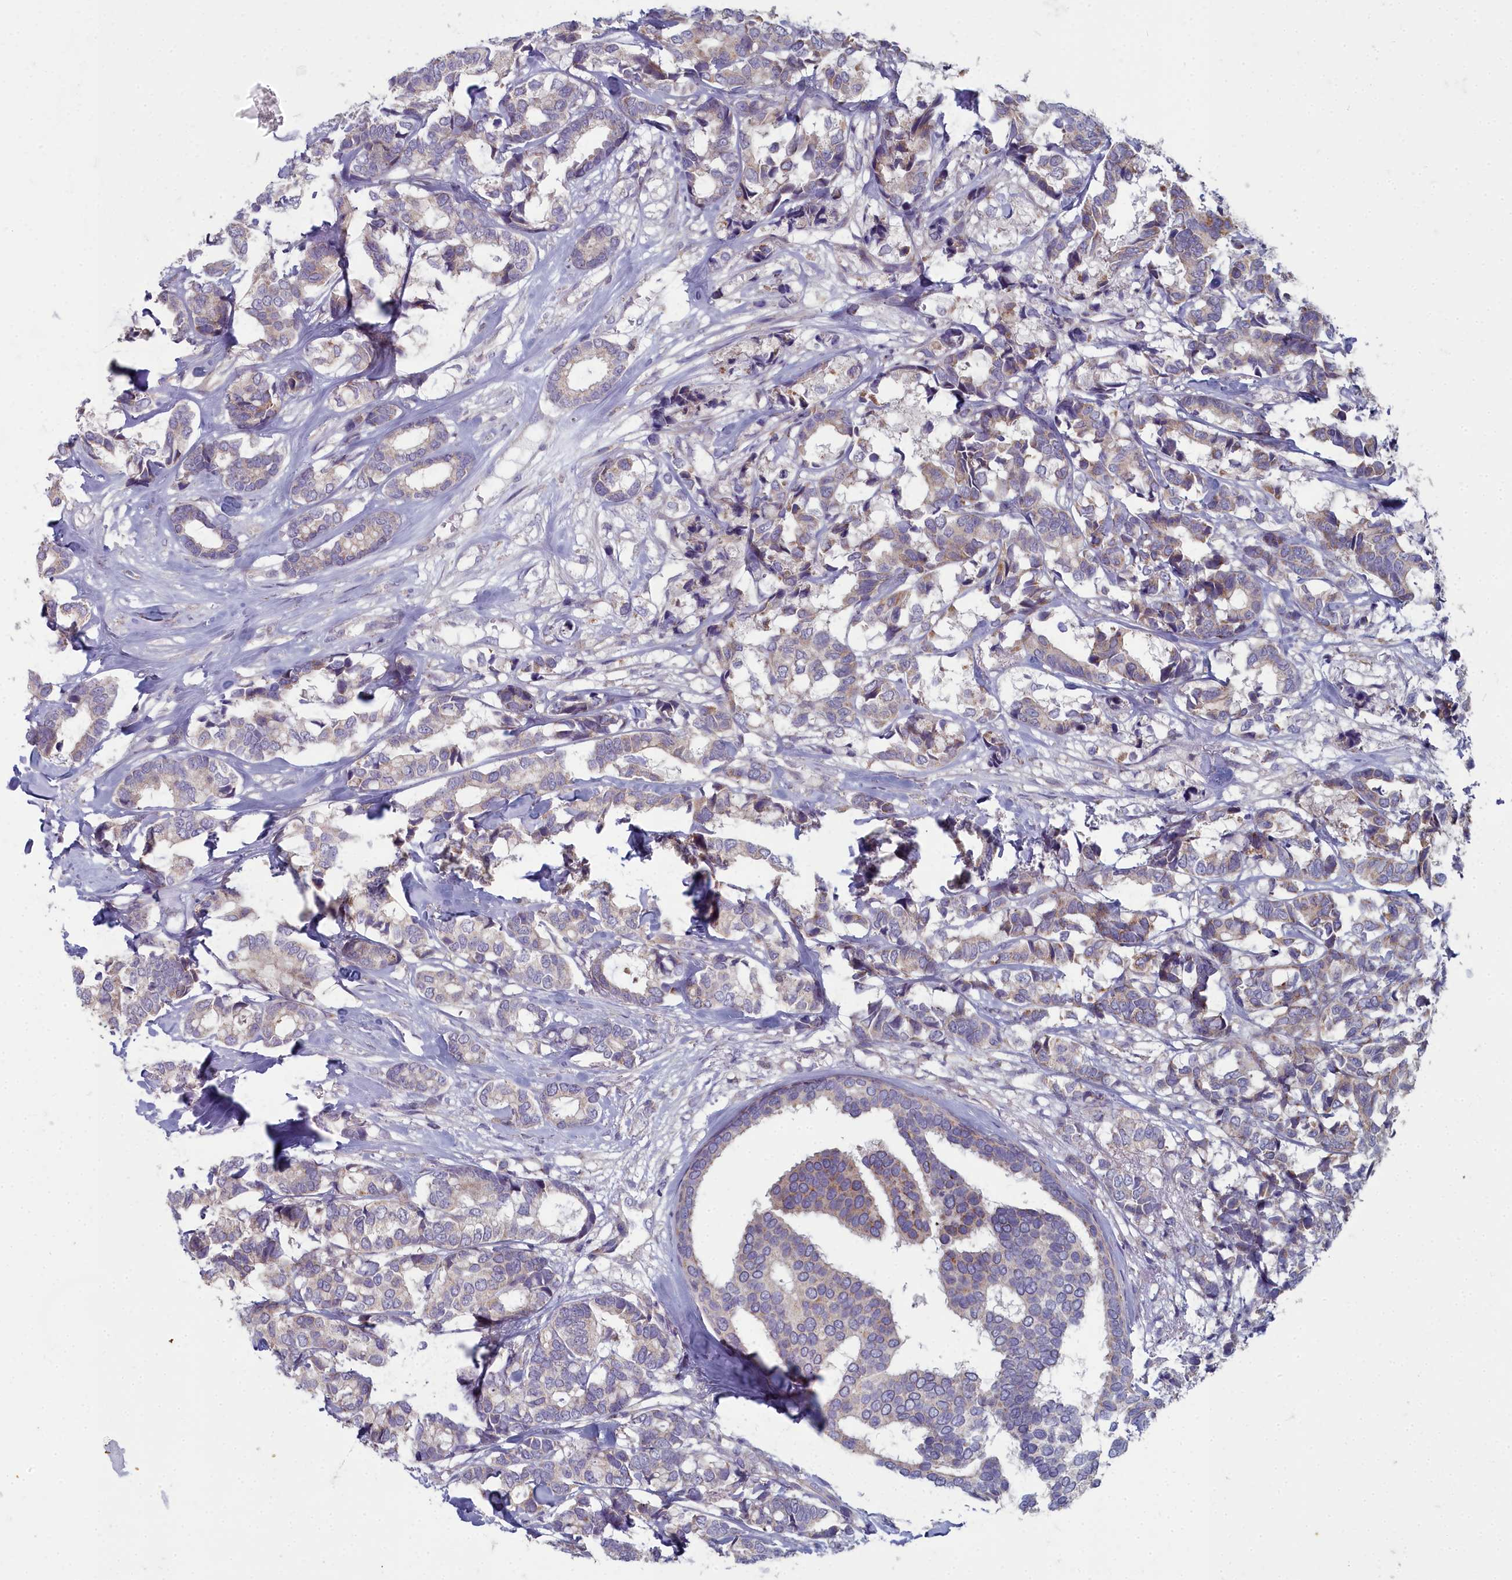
{"staining": {"intensity": "weak", "quantity": "<25%", "location": "cytoplasmic/membranous"}, "tissue": "breast cancer", "cell_type": "Tumor cells", "image_type": "cancer", "snomed": [{"axis": "morphology", "description": "Normal tissue, NOS"}, {"axis": "morphology", "description": "Duct carcinoma"}, {"axis": "topography", "description": "Breast"}], "caption": "A photomicrograph of human infiltrating ductal carcinoma (breast) is negative for staining in tumor cells.", "gene": "INSYN2A", "patient": {"sex": "female", "age": 87}}